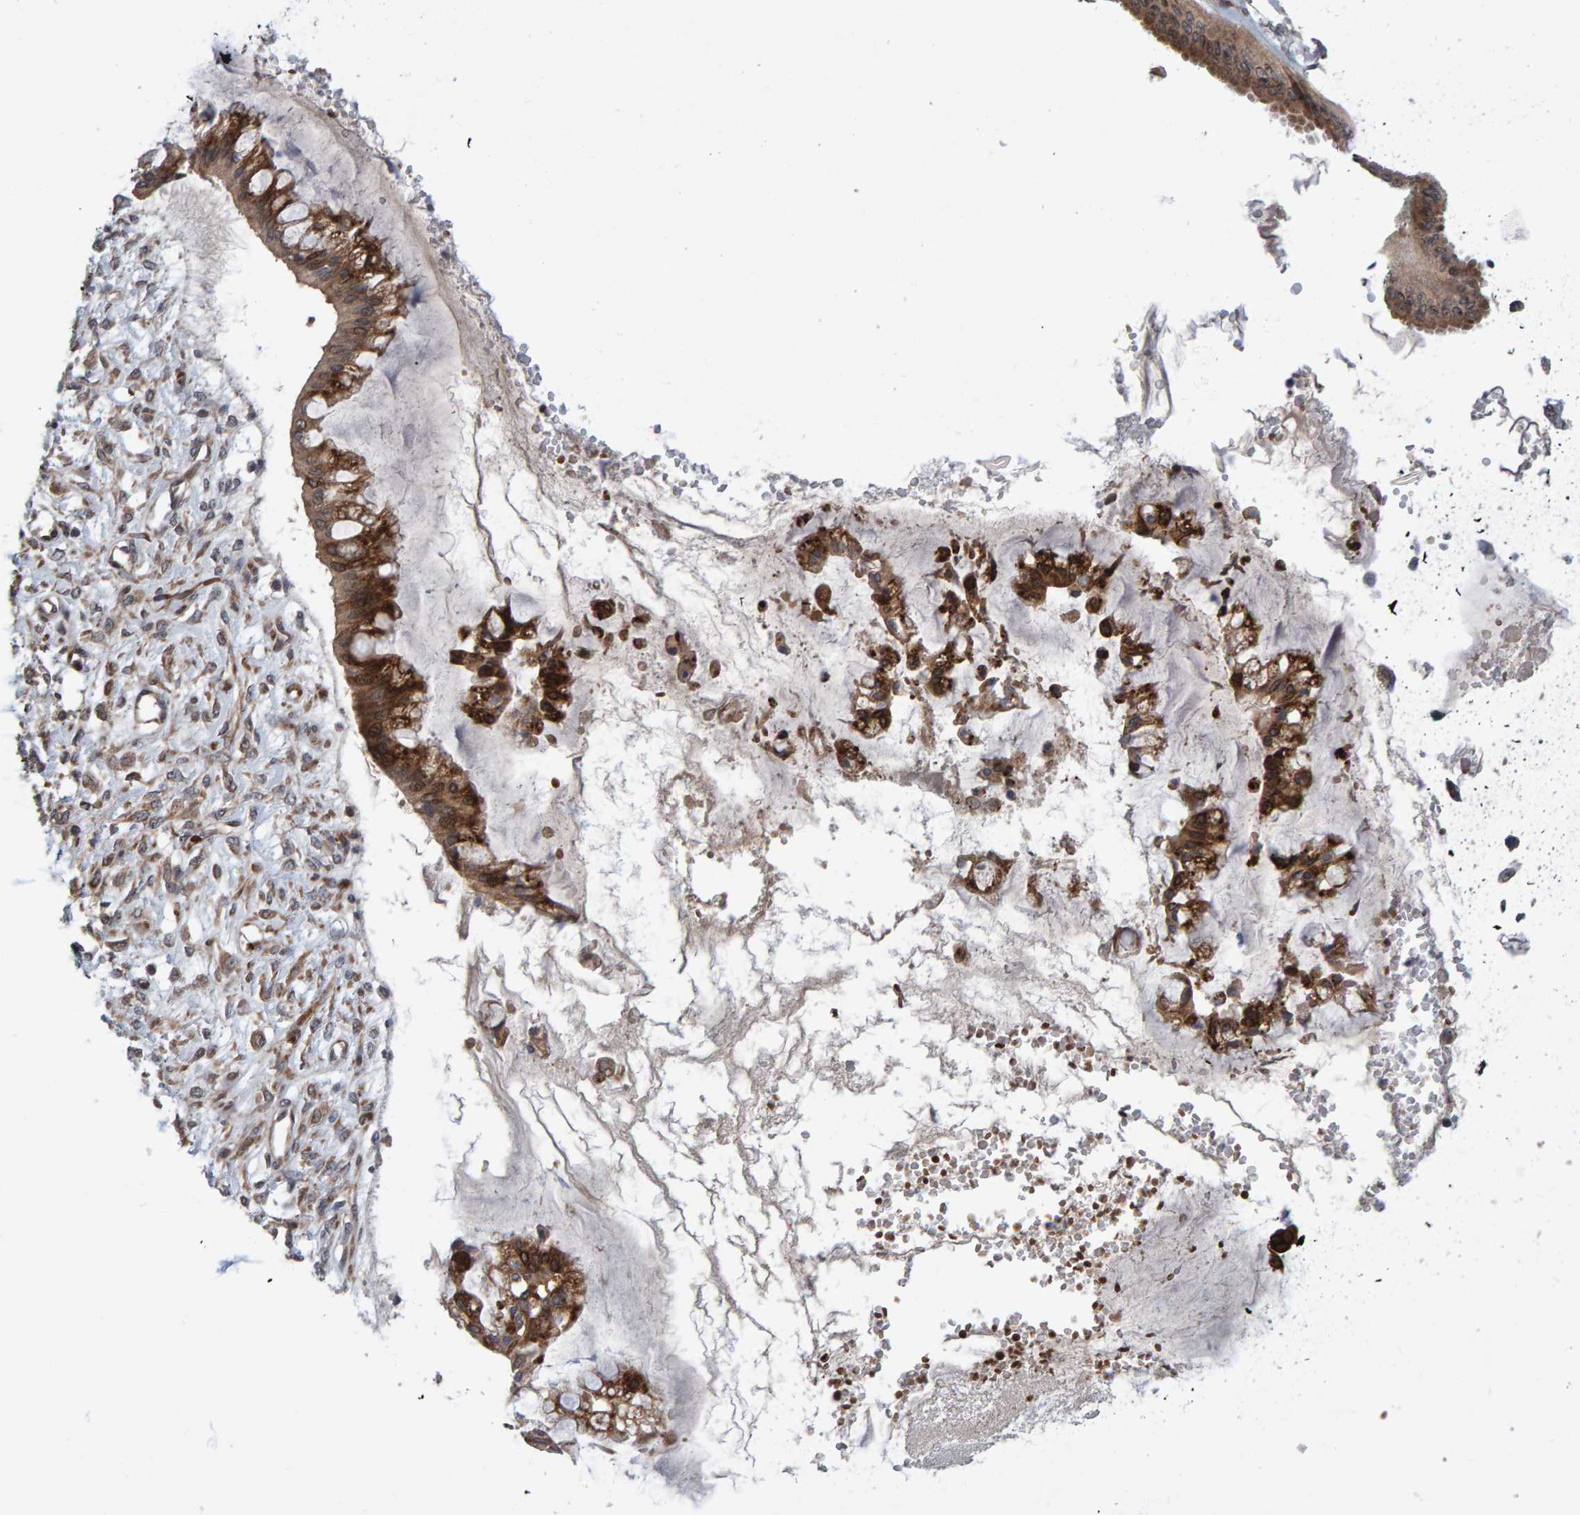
{"staining": {"intensity": "strong", "quantity": "<25%", "location": "cytoplasmic/membranous"}, "tissue": "ovarian cancer", "cell_type": "Tumor cells", "image_type": "cancer", "snomed": [{"axis": "morphology", "description": "Cystadenocarcinoma, mucinous, NOS"}, {"axis": "topography", "description": "Ovary"}], "caption": "This image shows immunohistochemistry staining of human ovarian cancer (mucinous cystadenocarcinoma), with medium strong cytoplasmic/membranous staining in approximately <25% of tumor cells.", "gene": "MFSD6L", "patient": {"sex": "female", "age": 73}}